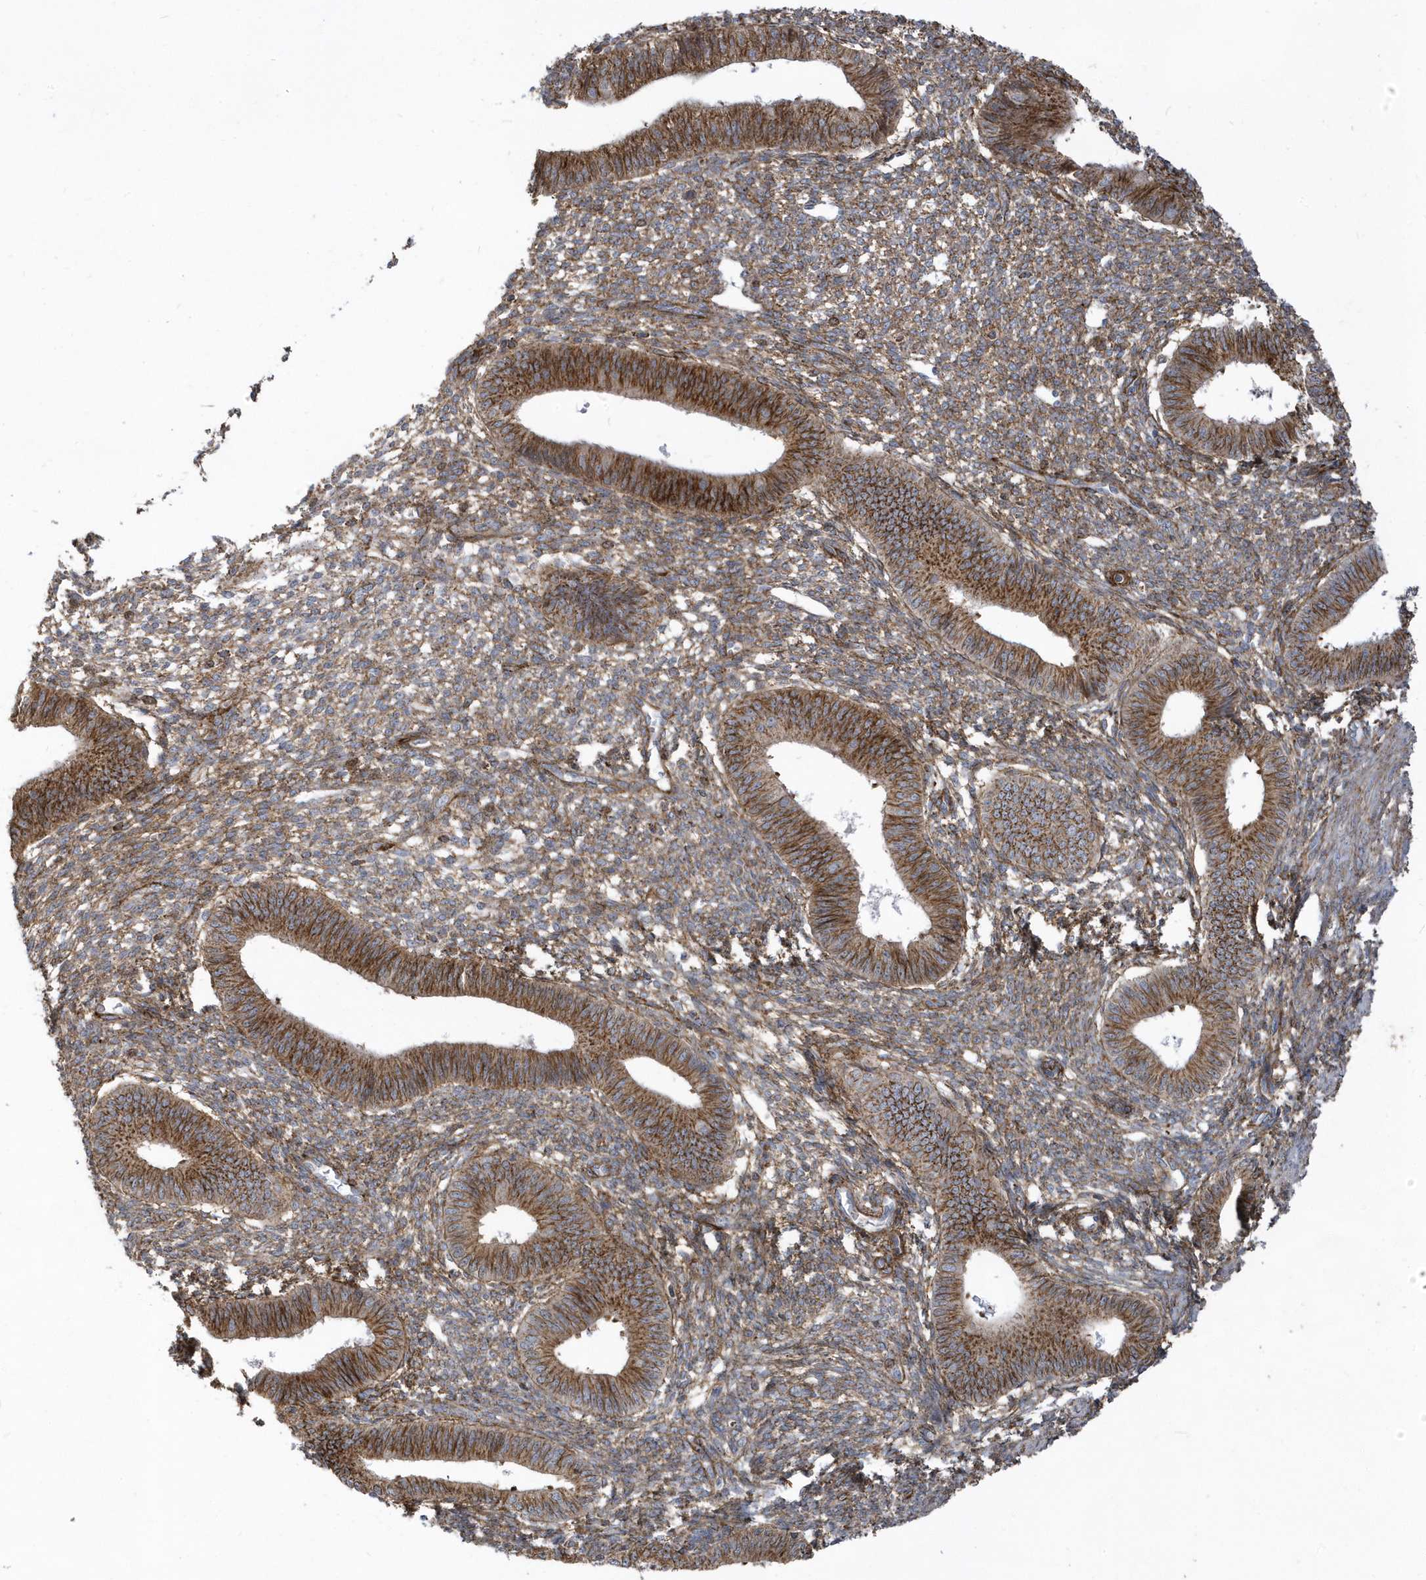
{"staining": {"intensity": "moderate", "quantity": ">75%", "location": "cytoplasmic/membranous"}, "tissue": "endometrium", "cell_type": "Cells in endometrial stroma", "image_type": "normal", "snomed": [{"axis": "morphology", "description": "Normal tissue, NOS"}, {"axis": "topography", "description": "Endometrium"}], "caption": "Endometrium stained with a brown dye exhibits moderate cytoplasmic/membranous positive positivity in approximately >75% of cells in endometrial stroma.", "gene": "HRH4", "patient": {"sex": "female", "age": 46}}